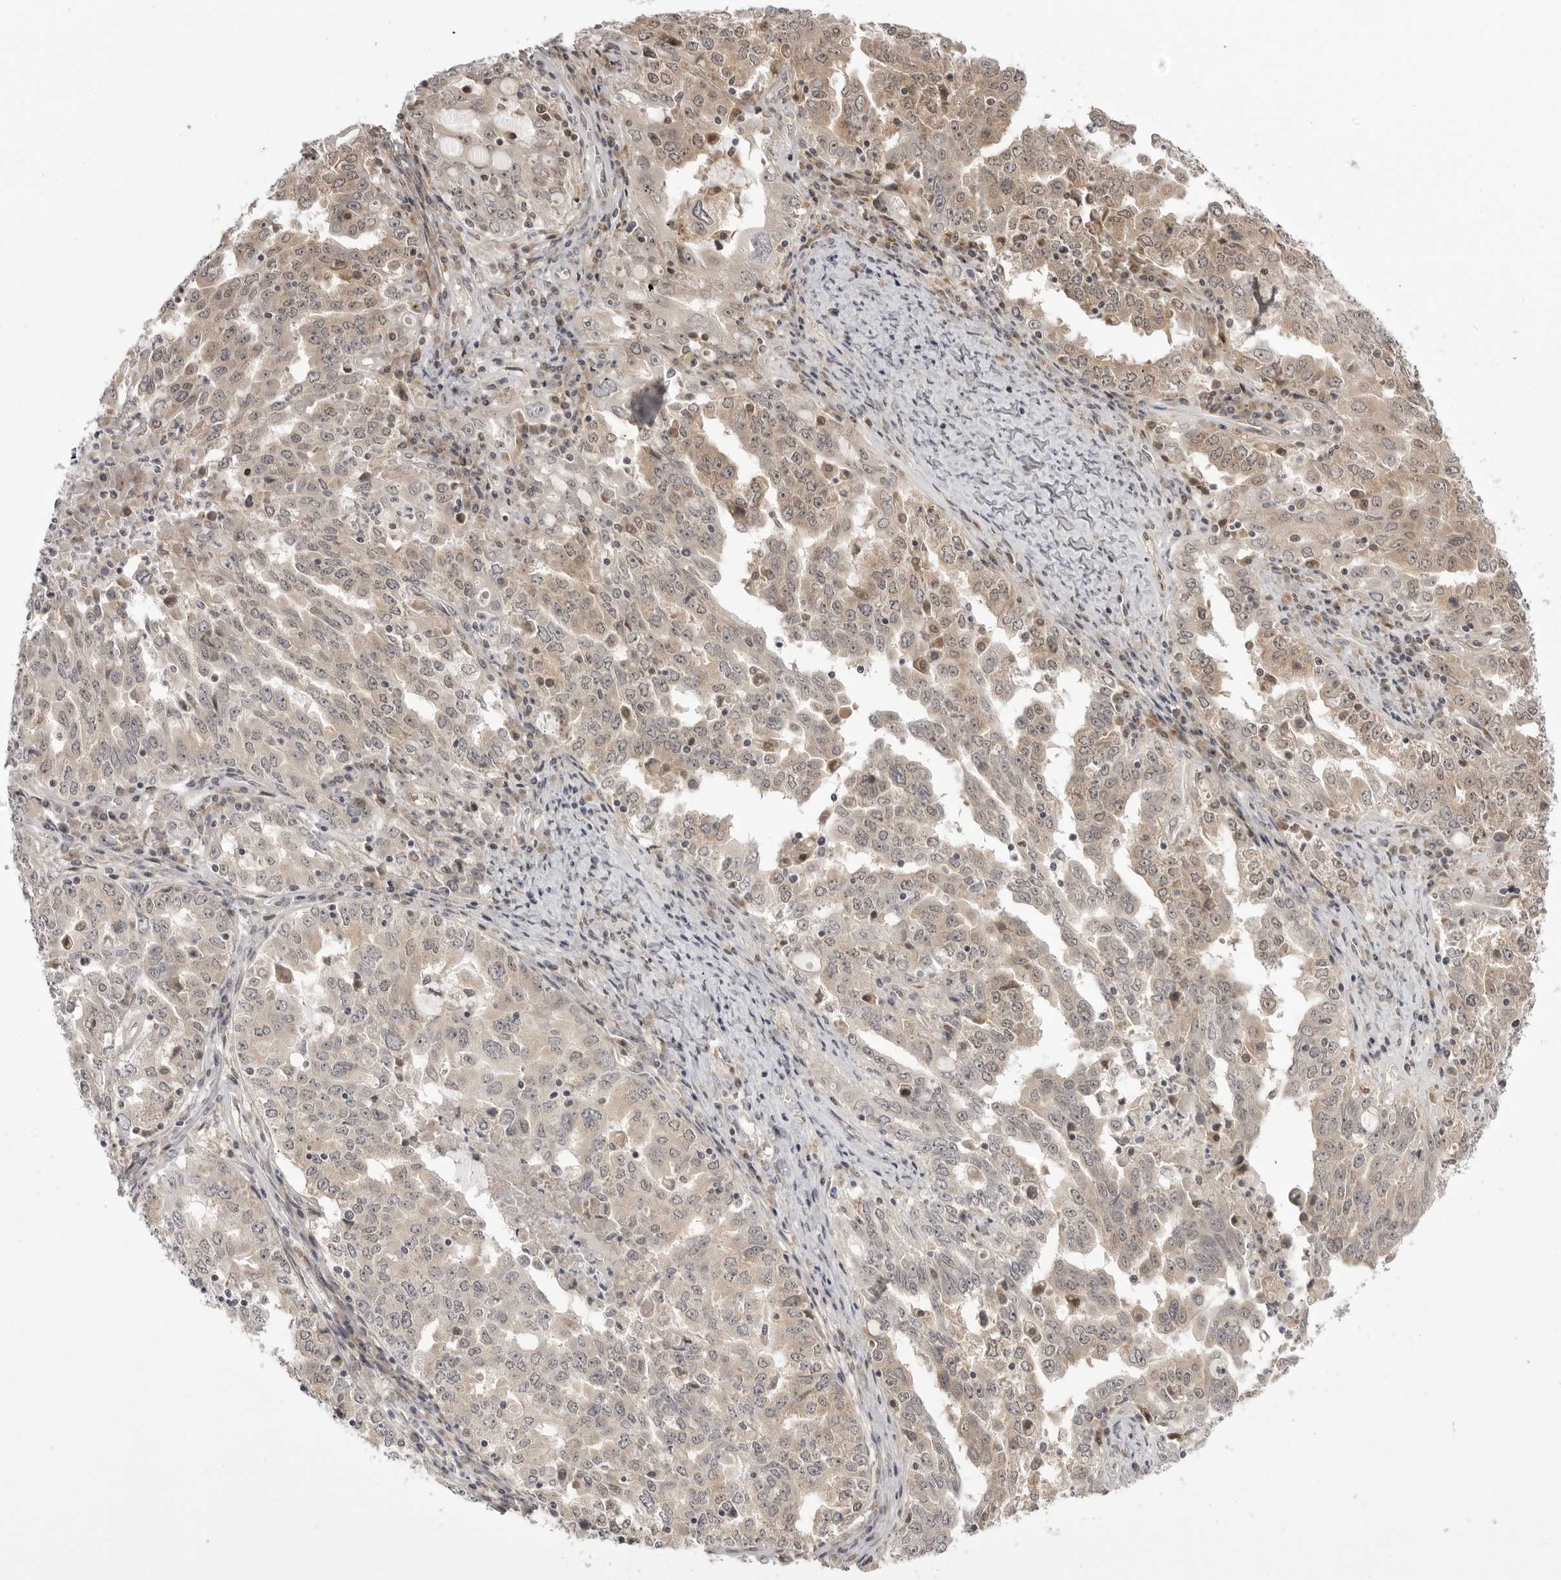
{"staining": {"intensity": "weak", "quantity": ">75%", "location": "cytoplasmic/membranous"}, "tissue": "ovarian cancer", "cell_type": "Tumor cells", "image_type": "cancer", "snomed": [{"axis": "morphology", "description": "Carcinoma, endometroid"}, {"axis": "topography", "description": "Ovary"}], "caption": "Endometroid carcinoma (ovarian) stained for a protein shows weak cytoplasmic/membranous positivity in tumor cells.", "gene": "PTK2B", "patient": {"sex": "female", "age": 62}}